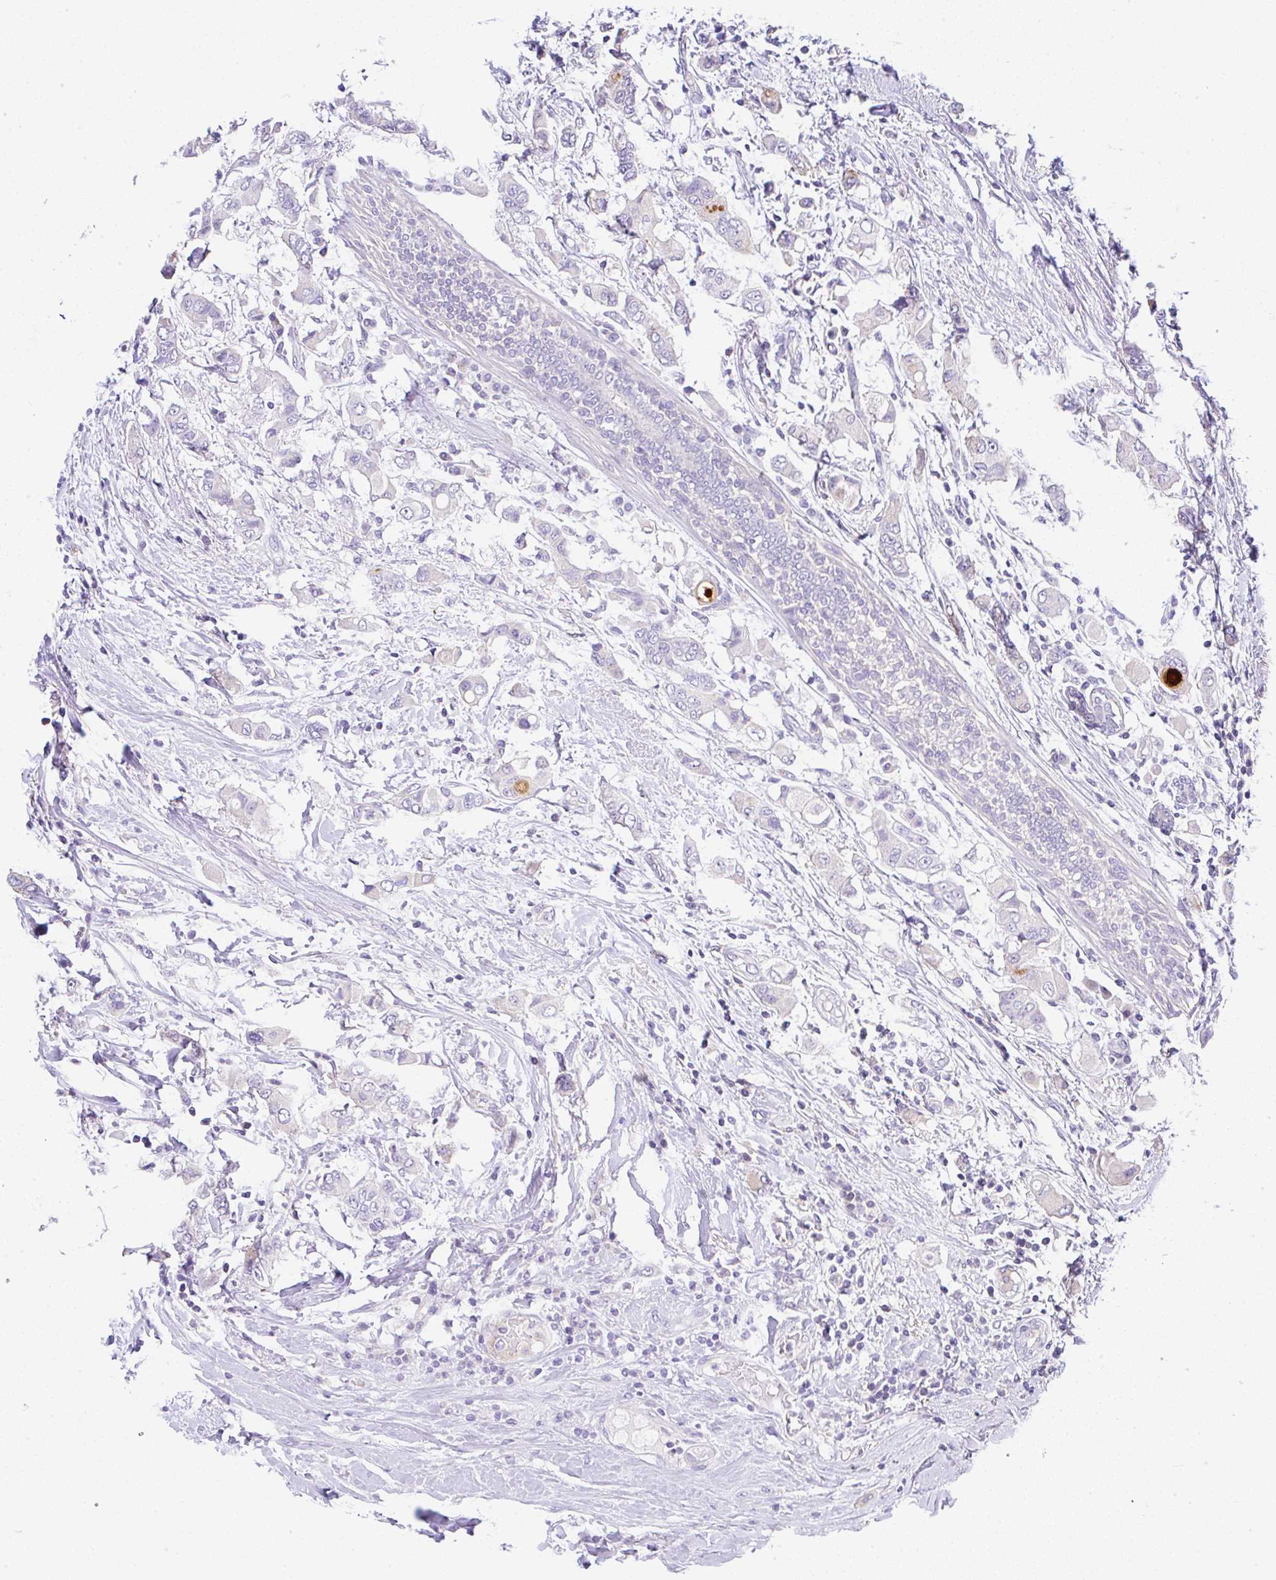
{"staining": {"intensity": "negative", "quantity": "none", "location": "none"}, "tissue": "breast cancer", "cell_type": "Tumor cells", "image_type": "cancer", "snomed": [{"axis": "morphology", "description": "Lobular carcinoma"}, {"axis": "topography", "description": "Breast"}], "caption": "This is a photomicrograph of immunohistochemistry staining of breast cancer, which shows no expression in tumor cells.", "gene": "SERPINE3", "patient": {"sex": "female", "age": 51}}